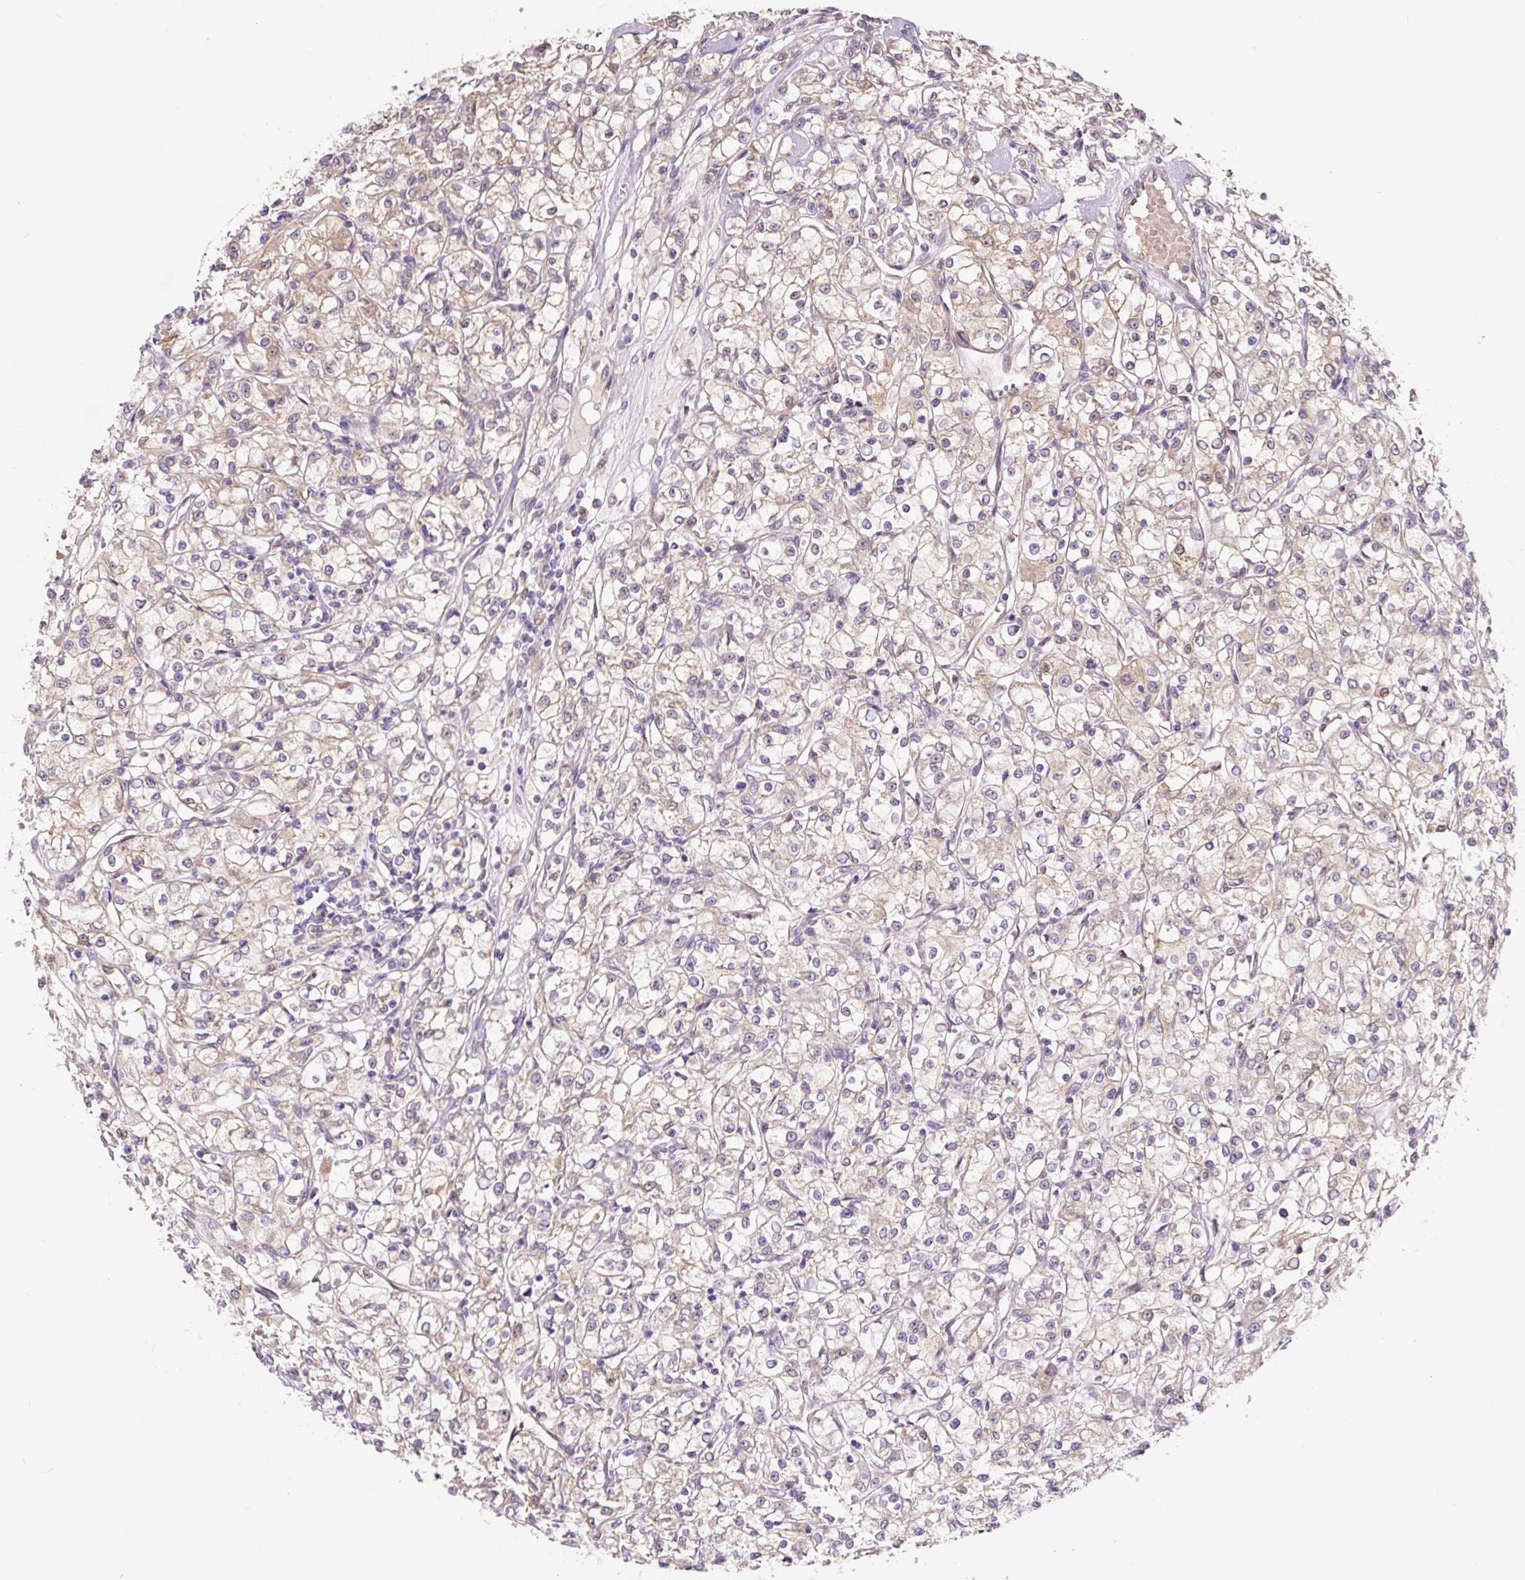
{"staining": {"intensity": "weak", "quantity": "25%-75%", "location": "cytoplasmic/membranous"}, "tissue": "renal cancer", "cell_type": "Tumor cells", "image_type": "cancer", "snomed": [{"axis": "morphology", "description": "Adenocarcinoma, NOS"}, {"axis": "topography", "description": "Kidney"}], "caption": "DAB (3,3'-diaminobenzidine) immunohistochemical staining of adenocarcinoma (renal) reveals weak cytoplasmic/membranous protein staining in about 25%-75% of tumor cells.", "gene": "ASRGL1", "patient": {"sex": "female", "age": 59}}